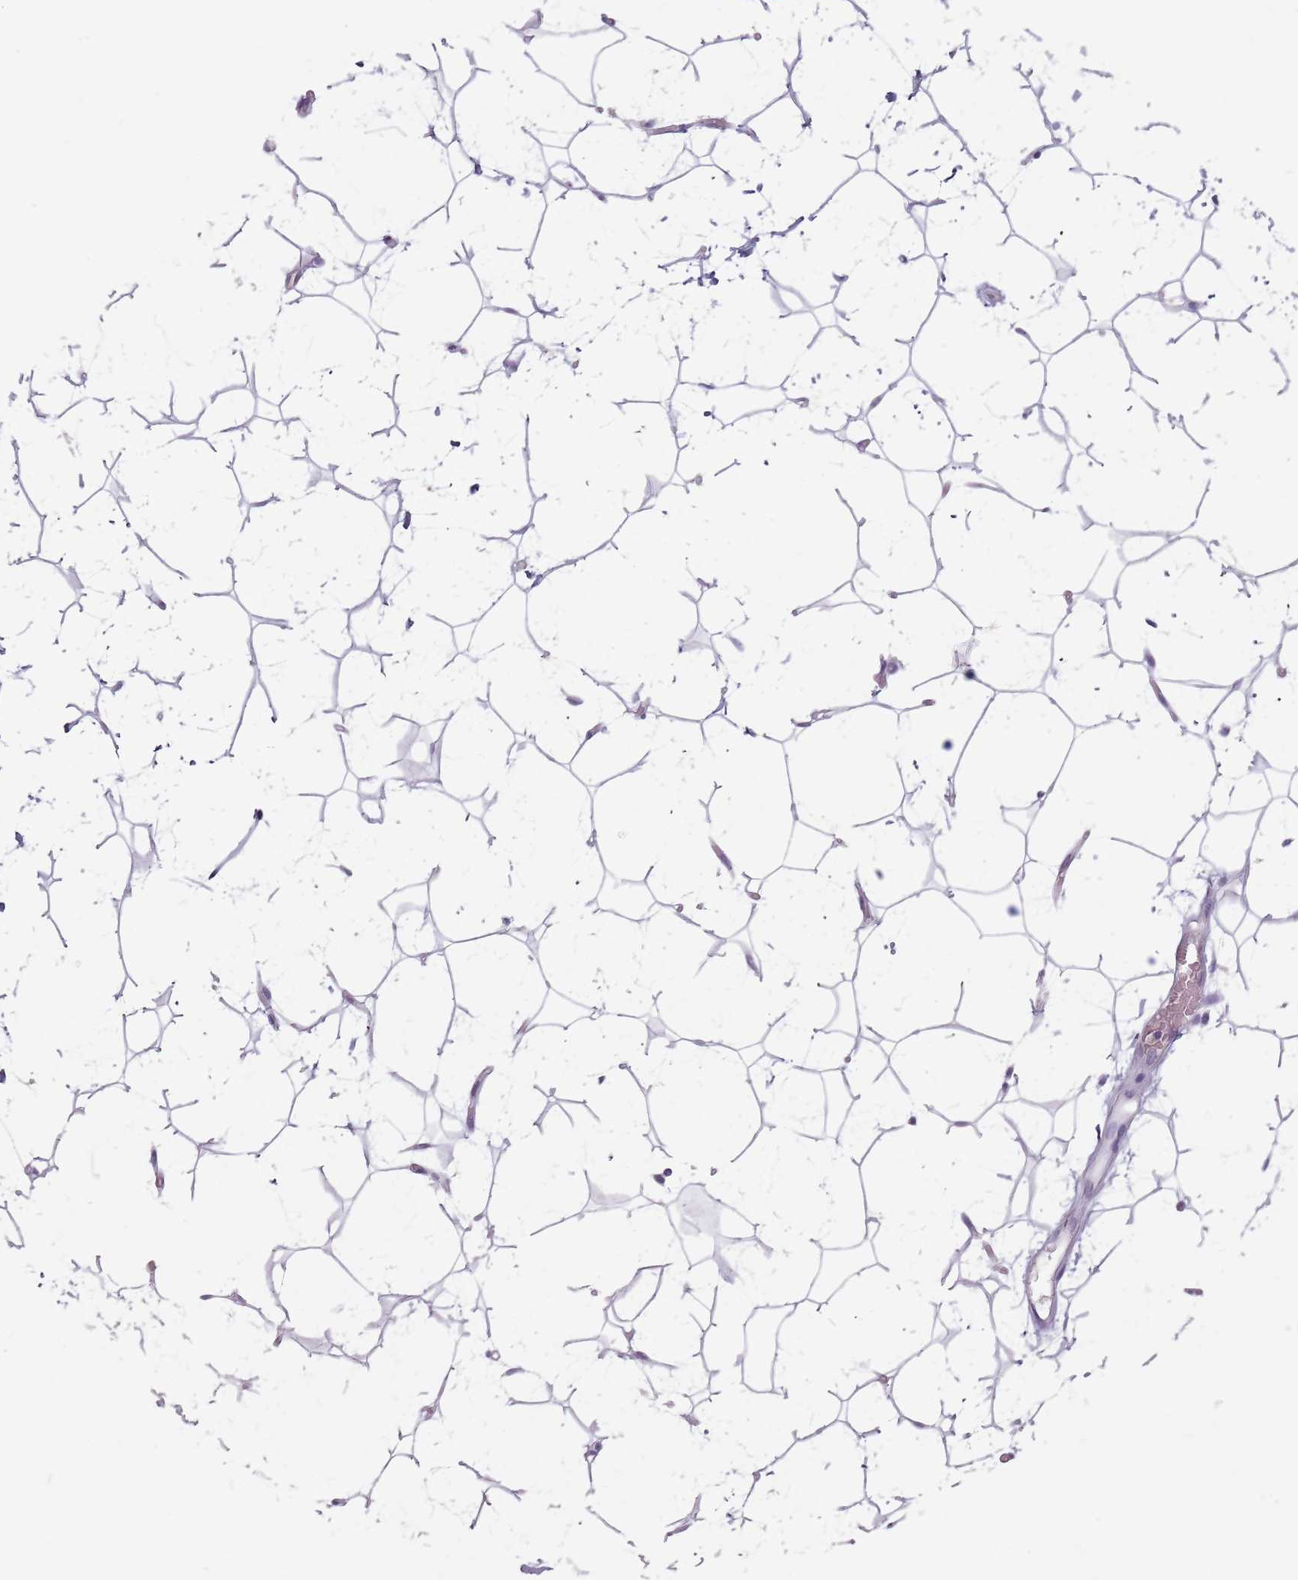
{"staining": {"intensity": "negative", "quantity": "none", "location": "none"}, "tissue": "adipose tissue", "cell_type": "Adipocytes", "image_type": "normal", "snomed": [{"axis": "morphology", "description": "Normal tissue, NOS"}, {"axis": "topography", "description": "Breast"}], "caption": "High power microscopy photomicrograph of an immunohistochemistry image of unremarkable adipose tissue, revealing no significant positivity in adipocytes.", "gene": "CEP19", "patient": {"sex": "female", "age": 26}}